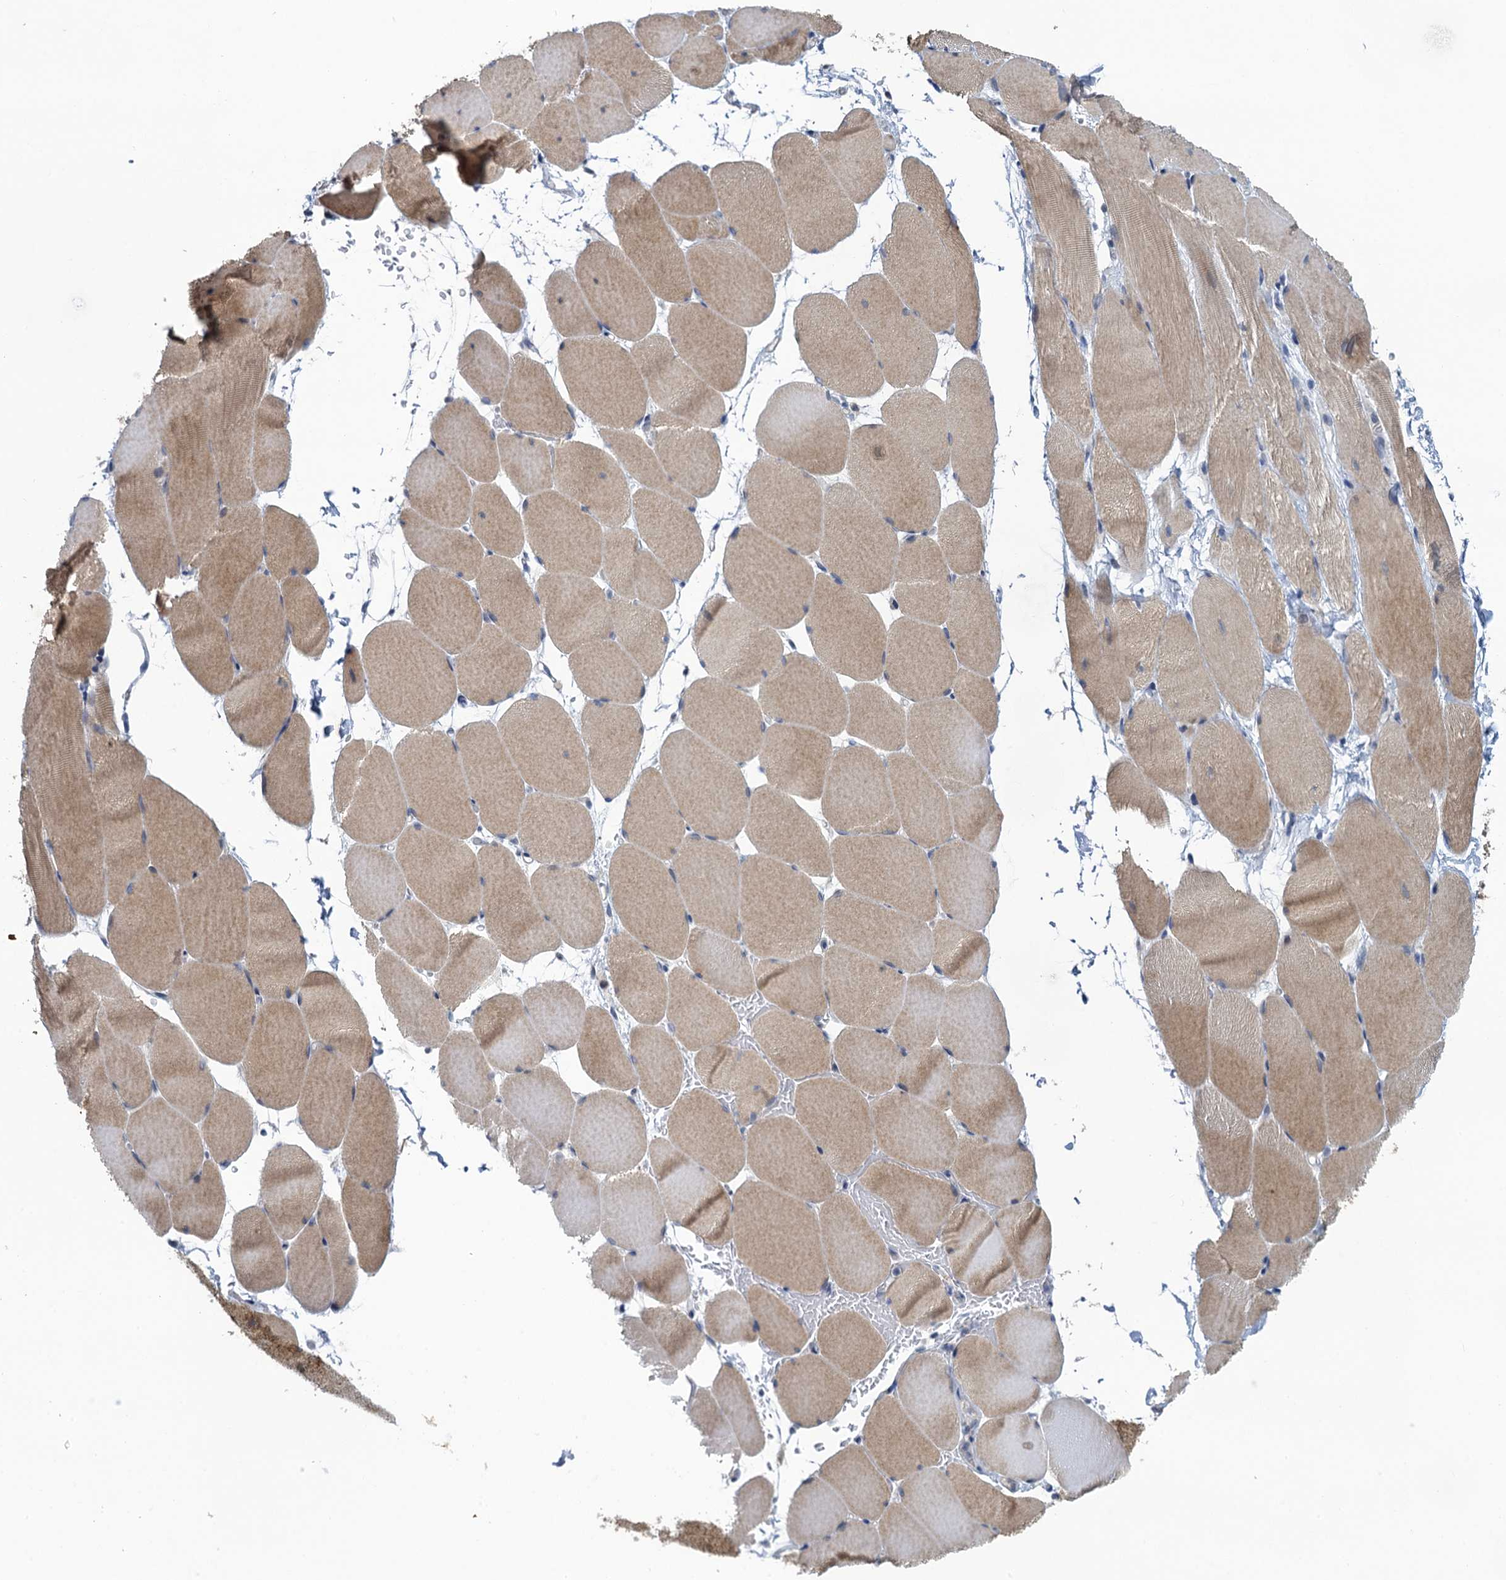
{"staining": {"intensity": "weak", "quantity": ">75%", "location": "cytoplasmic/membranous"}, "tissue": "skeletal muscle", "cell_type": "Myocytes", "image_type": "normal", "snomed": [{"axis": "morphology", "description": "Normal tissue, NOS"}, {"axis": "topography", "description": "Skeletal muscle"}, {"axis": "topography", "description": "Parathyroid gland"}], "caption": "This micrograph exhibits unremarkable skeletal muscle stained with immunohistochemistry (IHC) to label a protein in brown. The cytoplasmic/membranous of myocytes show weak positivity for the protein. Nuclei are counter-stained blue.", "gene": "MRFAP1", "patient": {"sex": "female", "age": 37}}